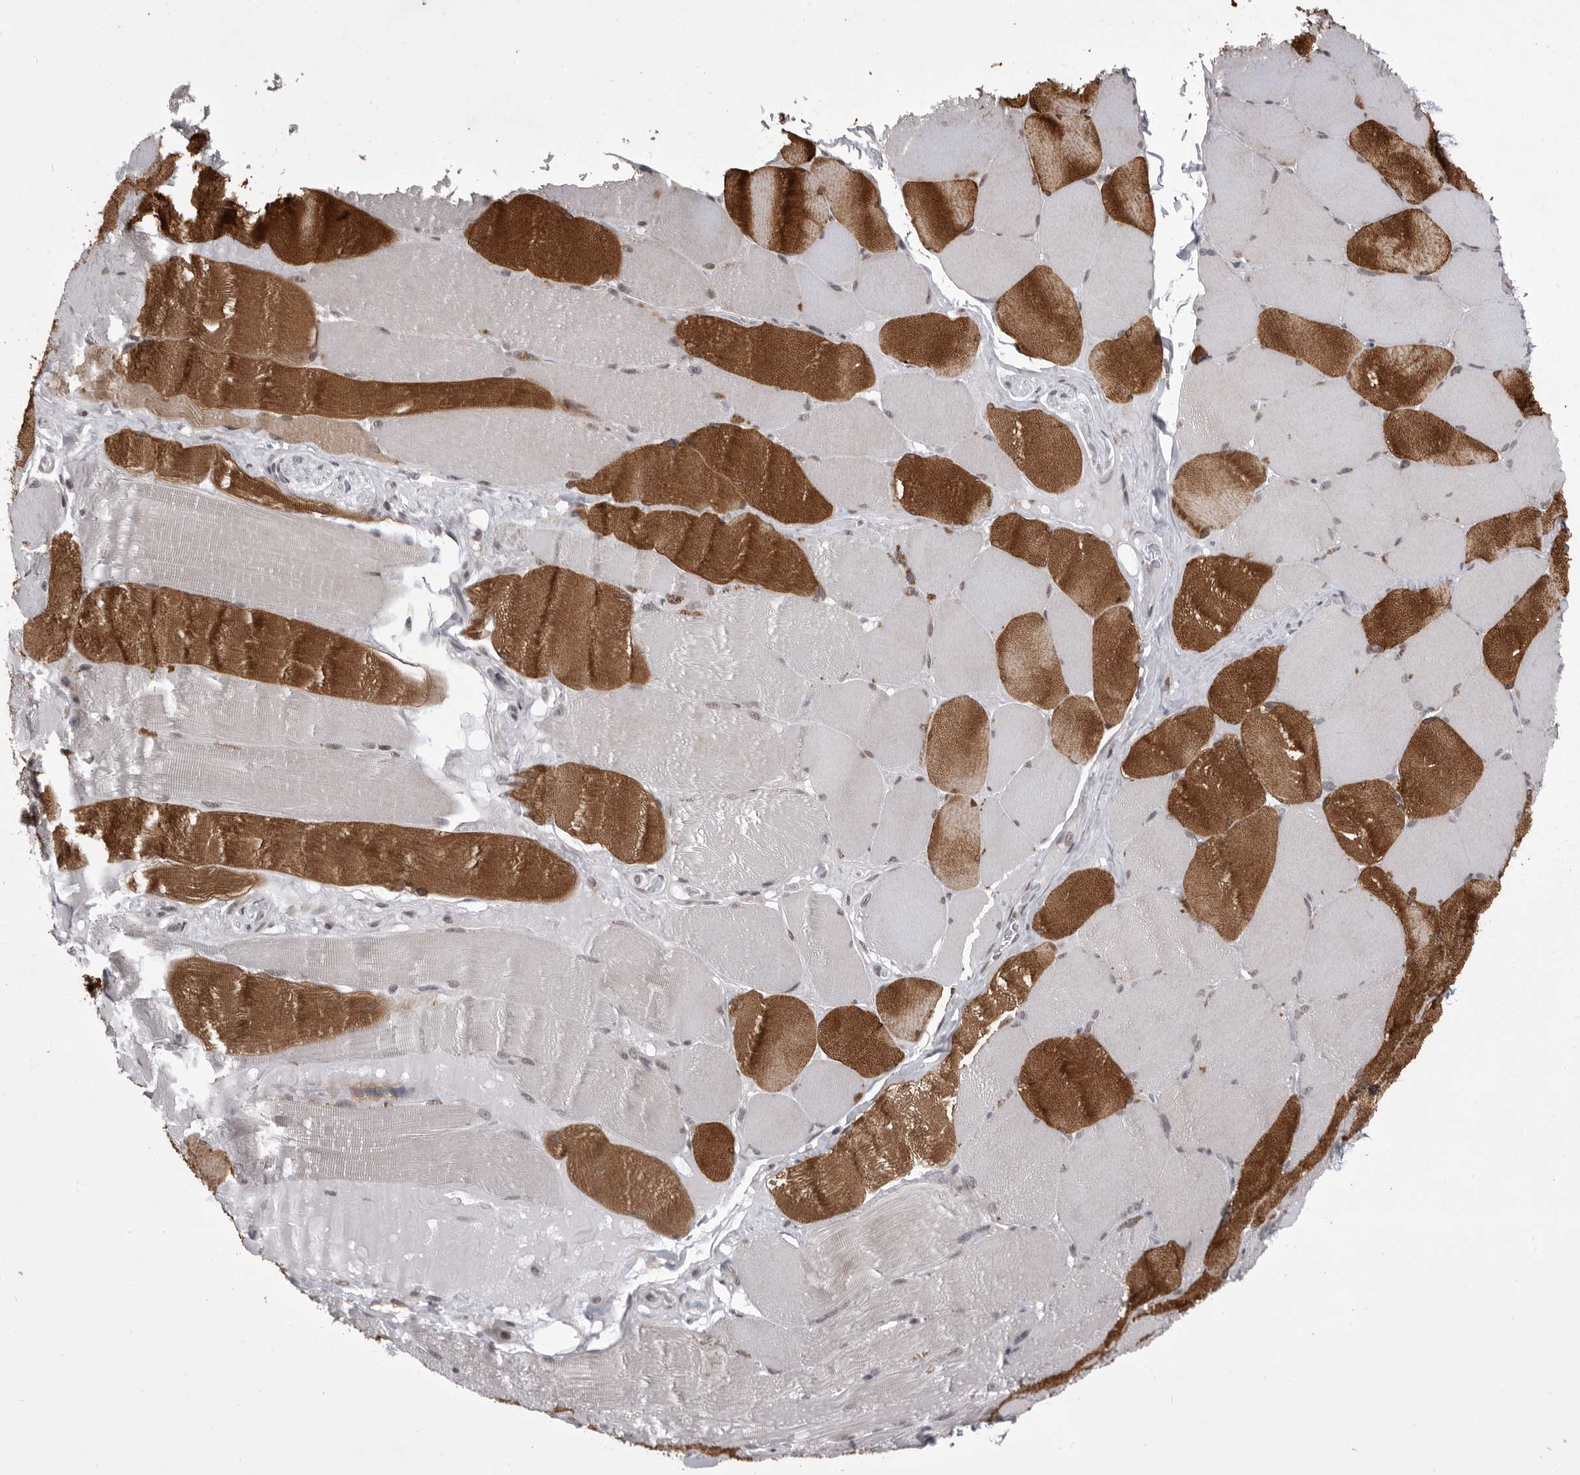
{"staining": {"intensity": "strong", "quantity": "25%-75%", "location": "cytoplasmic/membranous"}, "tissue": "skeletal muscle", "cell_type": "Myocytes", "image_type": "normal", "snomed": [{"axis": "morphology", "description": "Normal tissue, NOS"}, {"axis": "topography", "description": "Skin"}, {"axis": "topography", "description": "Skeletal muscle"}], "caption": "Unremarkable skeletal muscle shows strong cytoplasmic/membranous positivity in about 25%-75% of myocytes, visualized by immunohistochemistry. Ihc stains the protein in brown and the nuclei are stained blue.", "gene": "PRPF3", "patient": {"sex": "male", "age": 83}}